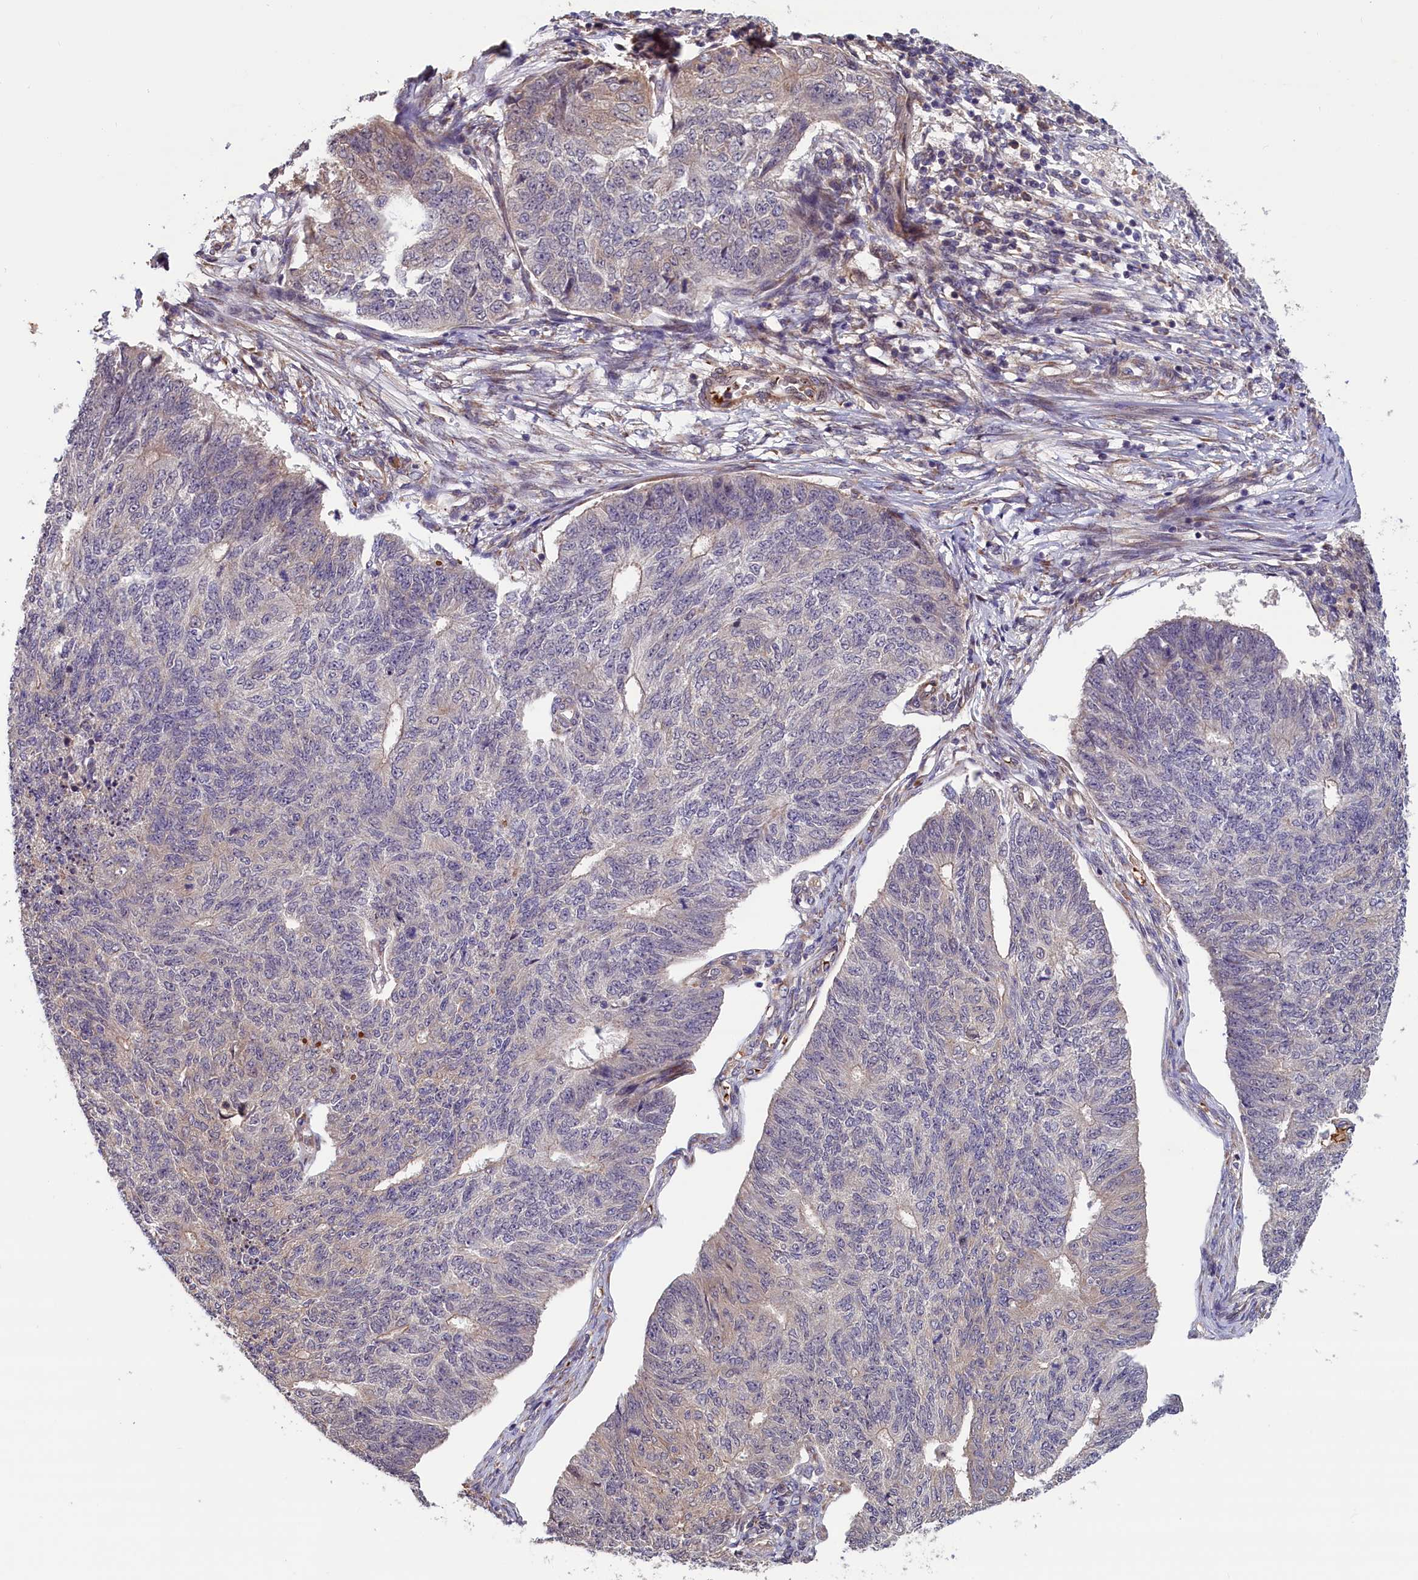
{"staining": {"intensity": "weak", "quantity": "<25%", "location": "cytoplasmic/membranous"}, "tissue": "endometrial cancer", "cell_type": "Tumor cells", "image_type": "cancer", "snomed": [{"axis": "morphology", "description": "Adenocarcinoma, NOS"}, {"axis": "topography", "description": "Endometrium"}], "caption": "This photomicrograph is of endometrial cancer stained with immunohistochemistry to label a protein in brown with the nuclei are counter-stained blue. There is no positivity in tumor cells. Brightfield microscopy of IHC stained with DAB (3,3'-diaminobenzidine) (brown) and hematoxylin (blue), captured at high magnification.", "gene": "CCDC9B", "patient": {"sex": "female", "age": 32}}